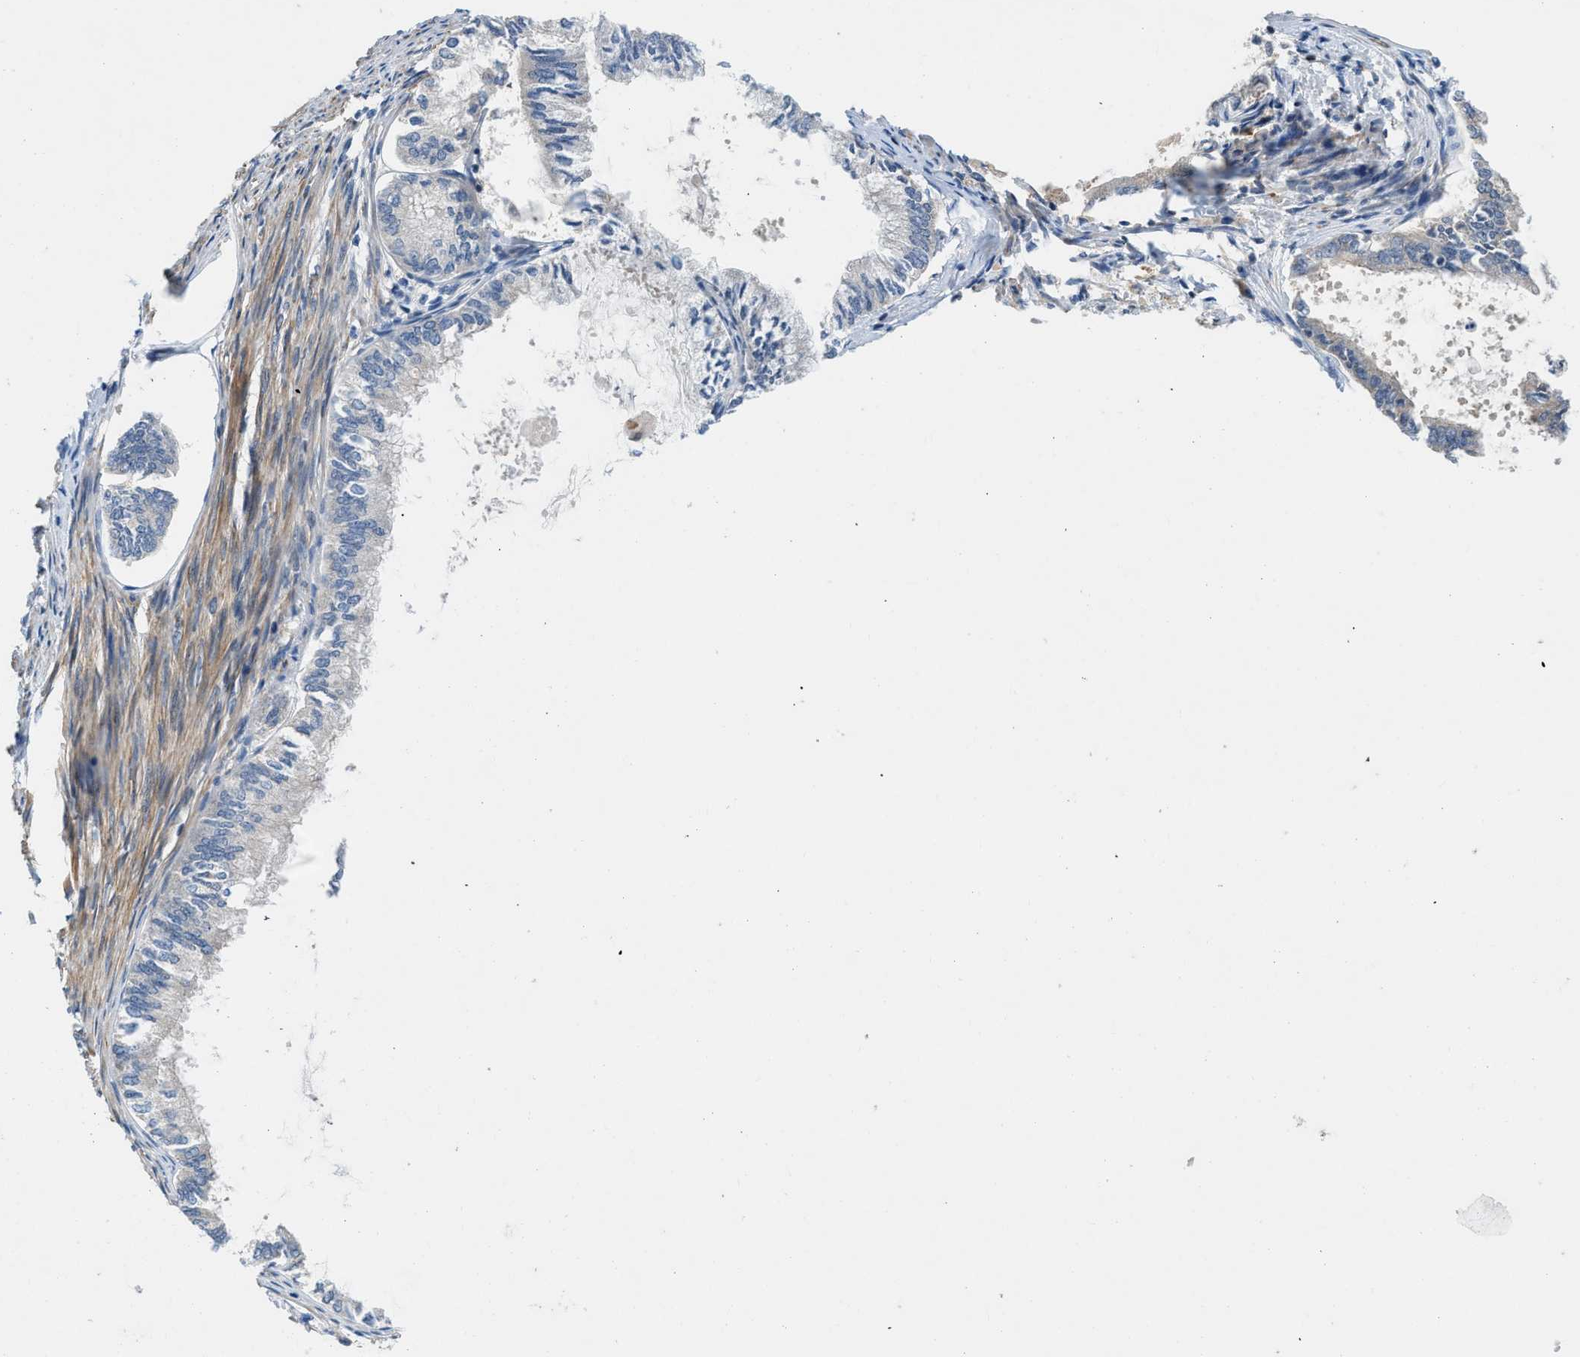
{"staining": {"intensity": "negative", "quantity": "none", "location": "none"}, "tissue": "endometrial cancer", "cell_type": "Tumor cells", "image_type": "cancer", "snomed": [{"axis": "morphology", "description": "Adenocarcinoma, NOS"}, {"axis": "topography", "description": "Endometrium"}], "caption": "An image of adenocarcinoma (endometrial) stained for a protein demonstrates no brown staining in tumor cells.", "gene": "GPR31", "patient": {"sex": "female", "age": 86}}